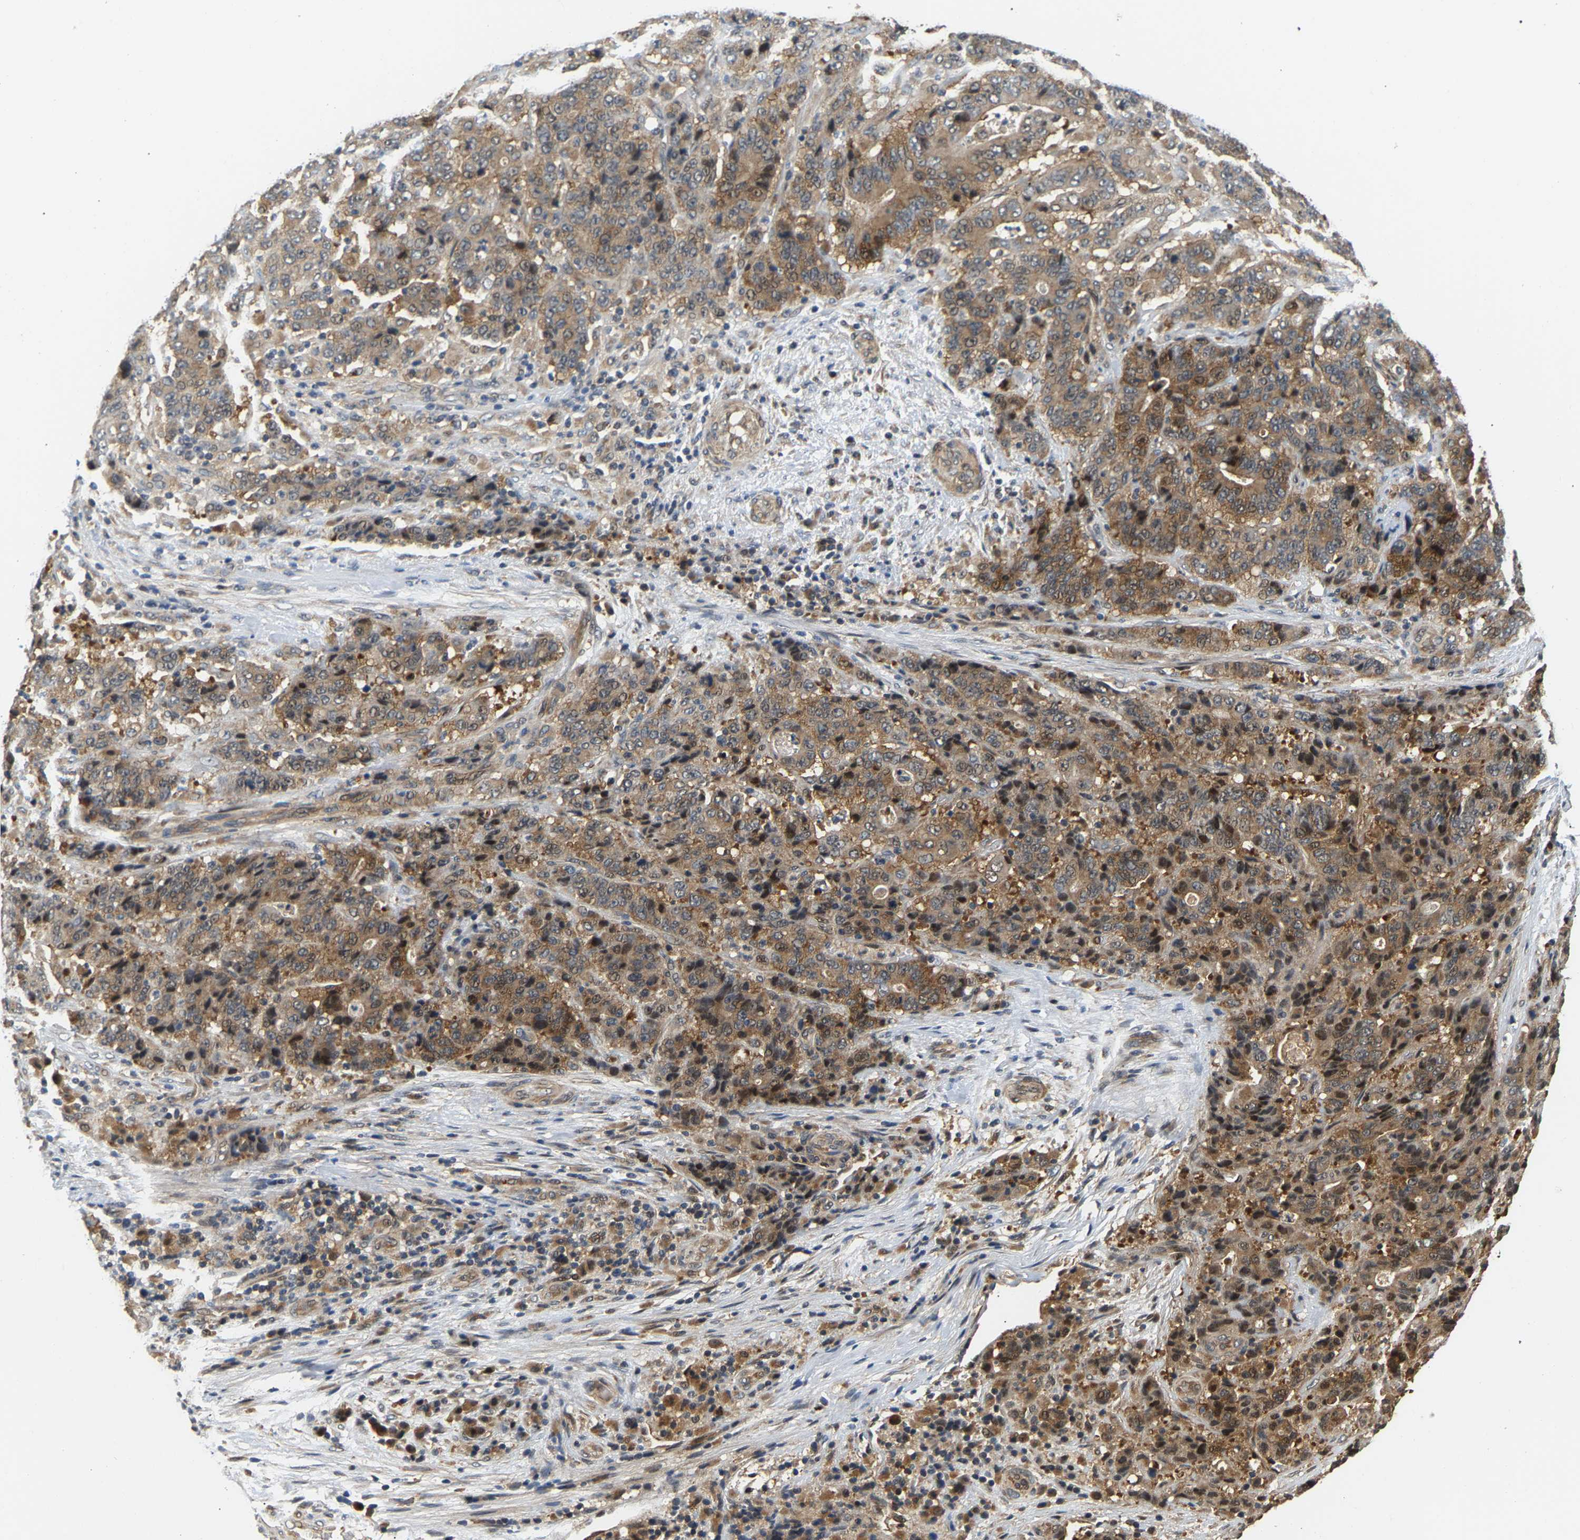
{"staining": {"intensity": "moderate", "quantity": ">75%", "location": "cytoplasmic/membranous,nuclear"}, "tissue": "stomach cancer", "cell_type": "Tumor cells", "image_type": "cancer", "snomed": [{"axis": "morphology", "description": "Adenocarcinoma, NOS"}, {"axis": "topography", "description": "Stomach"}], "caption": "Human stomach cancer (adenocarcinoma) stained for a protein (brown) displays moderate cytoplasmic/membranous and nuclear positive positivity in approximately >75% of tumor cells.", "gene": "LARP6", "patient": {"sex": "female", "age": 73}}